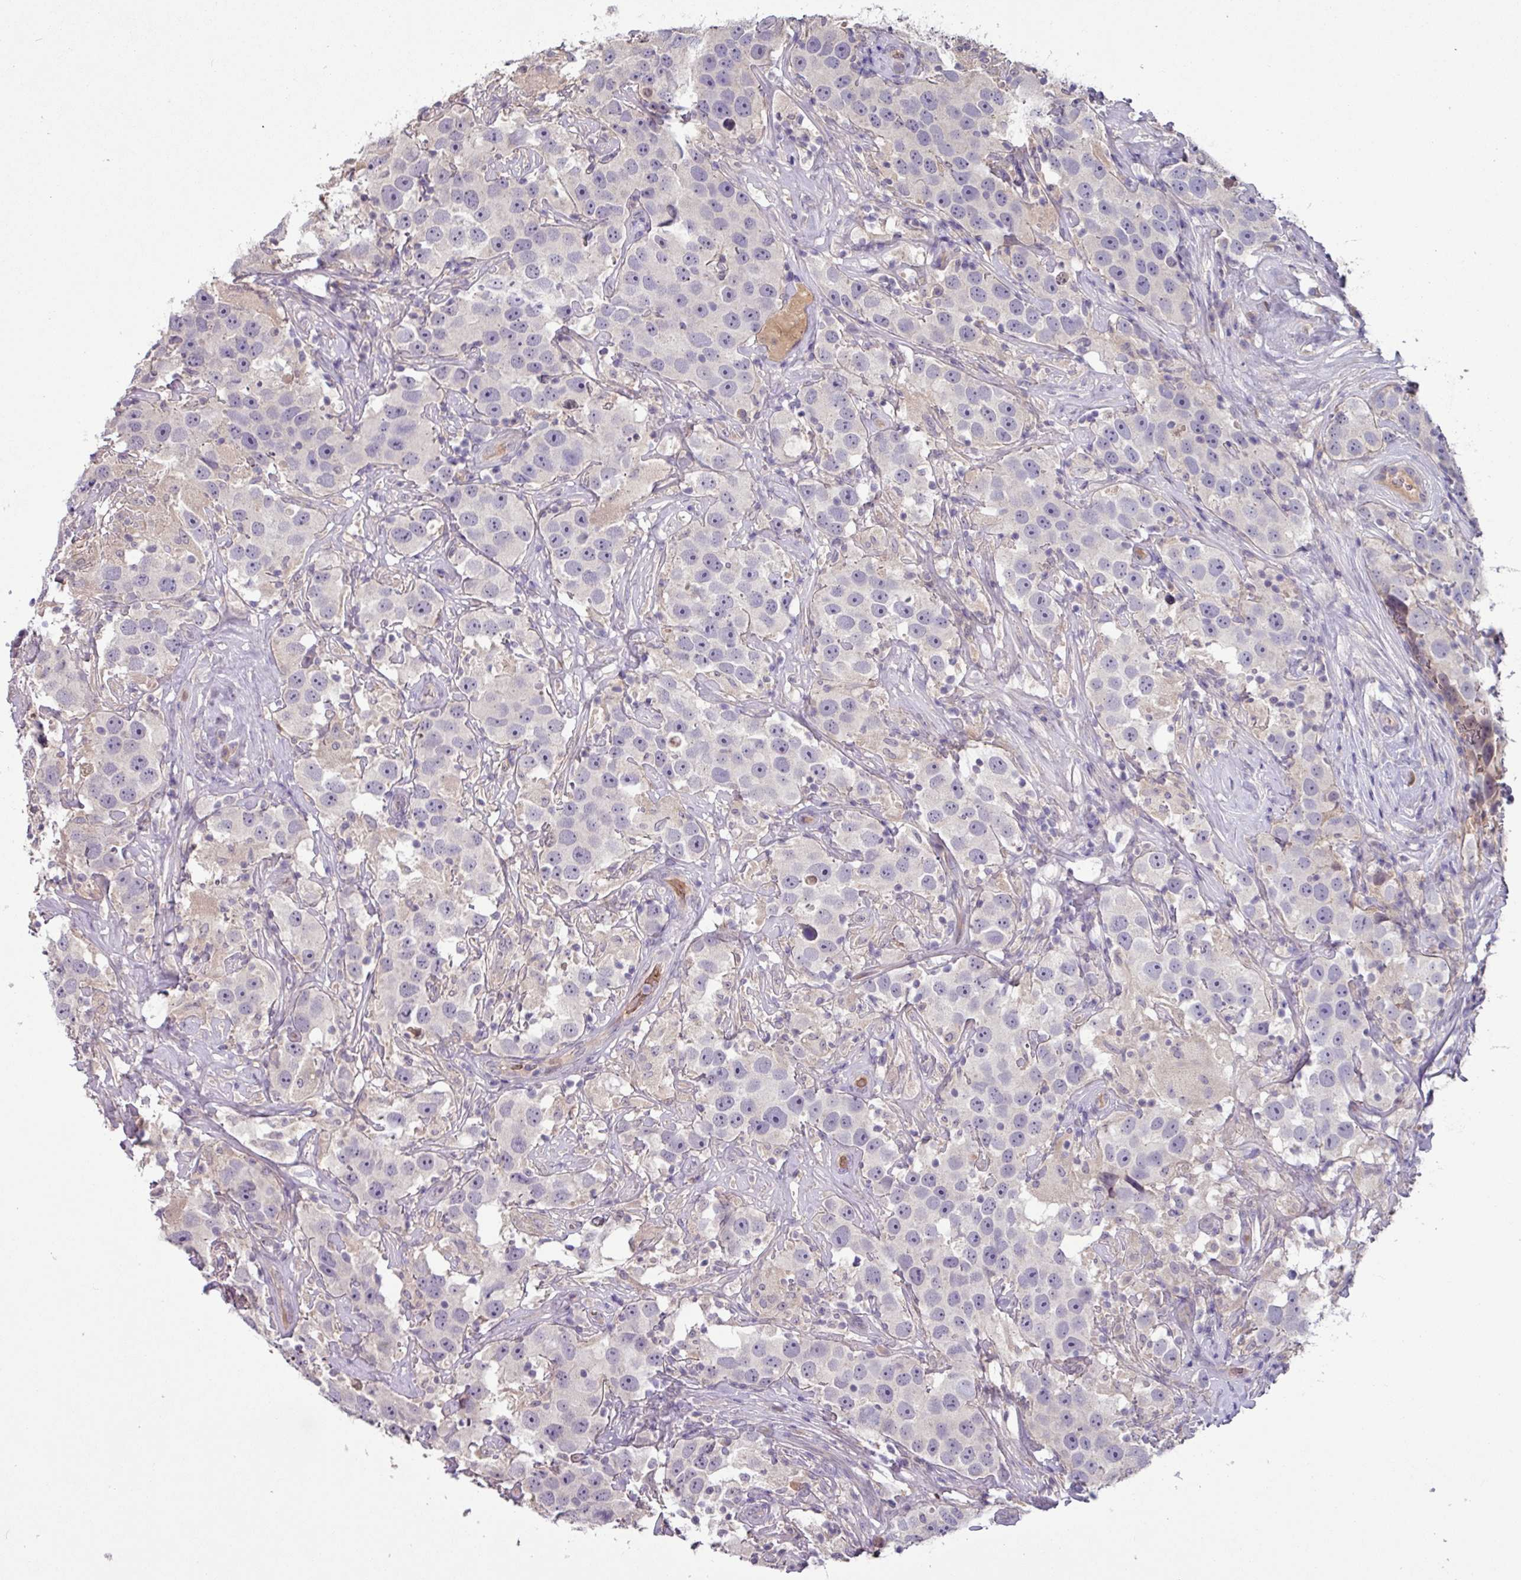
{"staining": {"intensity": "negative", "quantity": "none", "location": "none"}, "tissue": "testis cancer", "cell_type": "Tumor cells", "image_type": "cancer", "snomed": [{"axis": "morphology", "description": "Seminoma, NOS"}, {"axis": "topography", "description": "Testis"}], "caption": "Image shows no protein positivity in tumor cells of seminoma (testis) tissue.", "gene": "SLC5A10", "patient": {"sex": "male", "age": 49}}